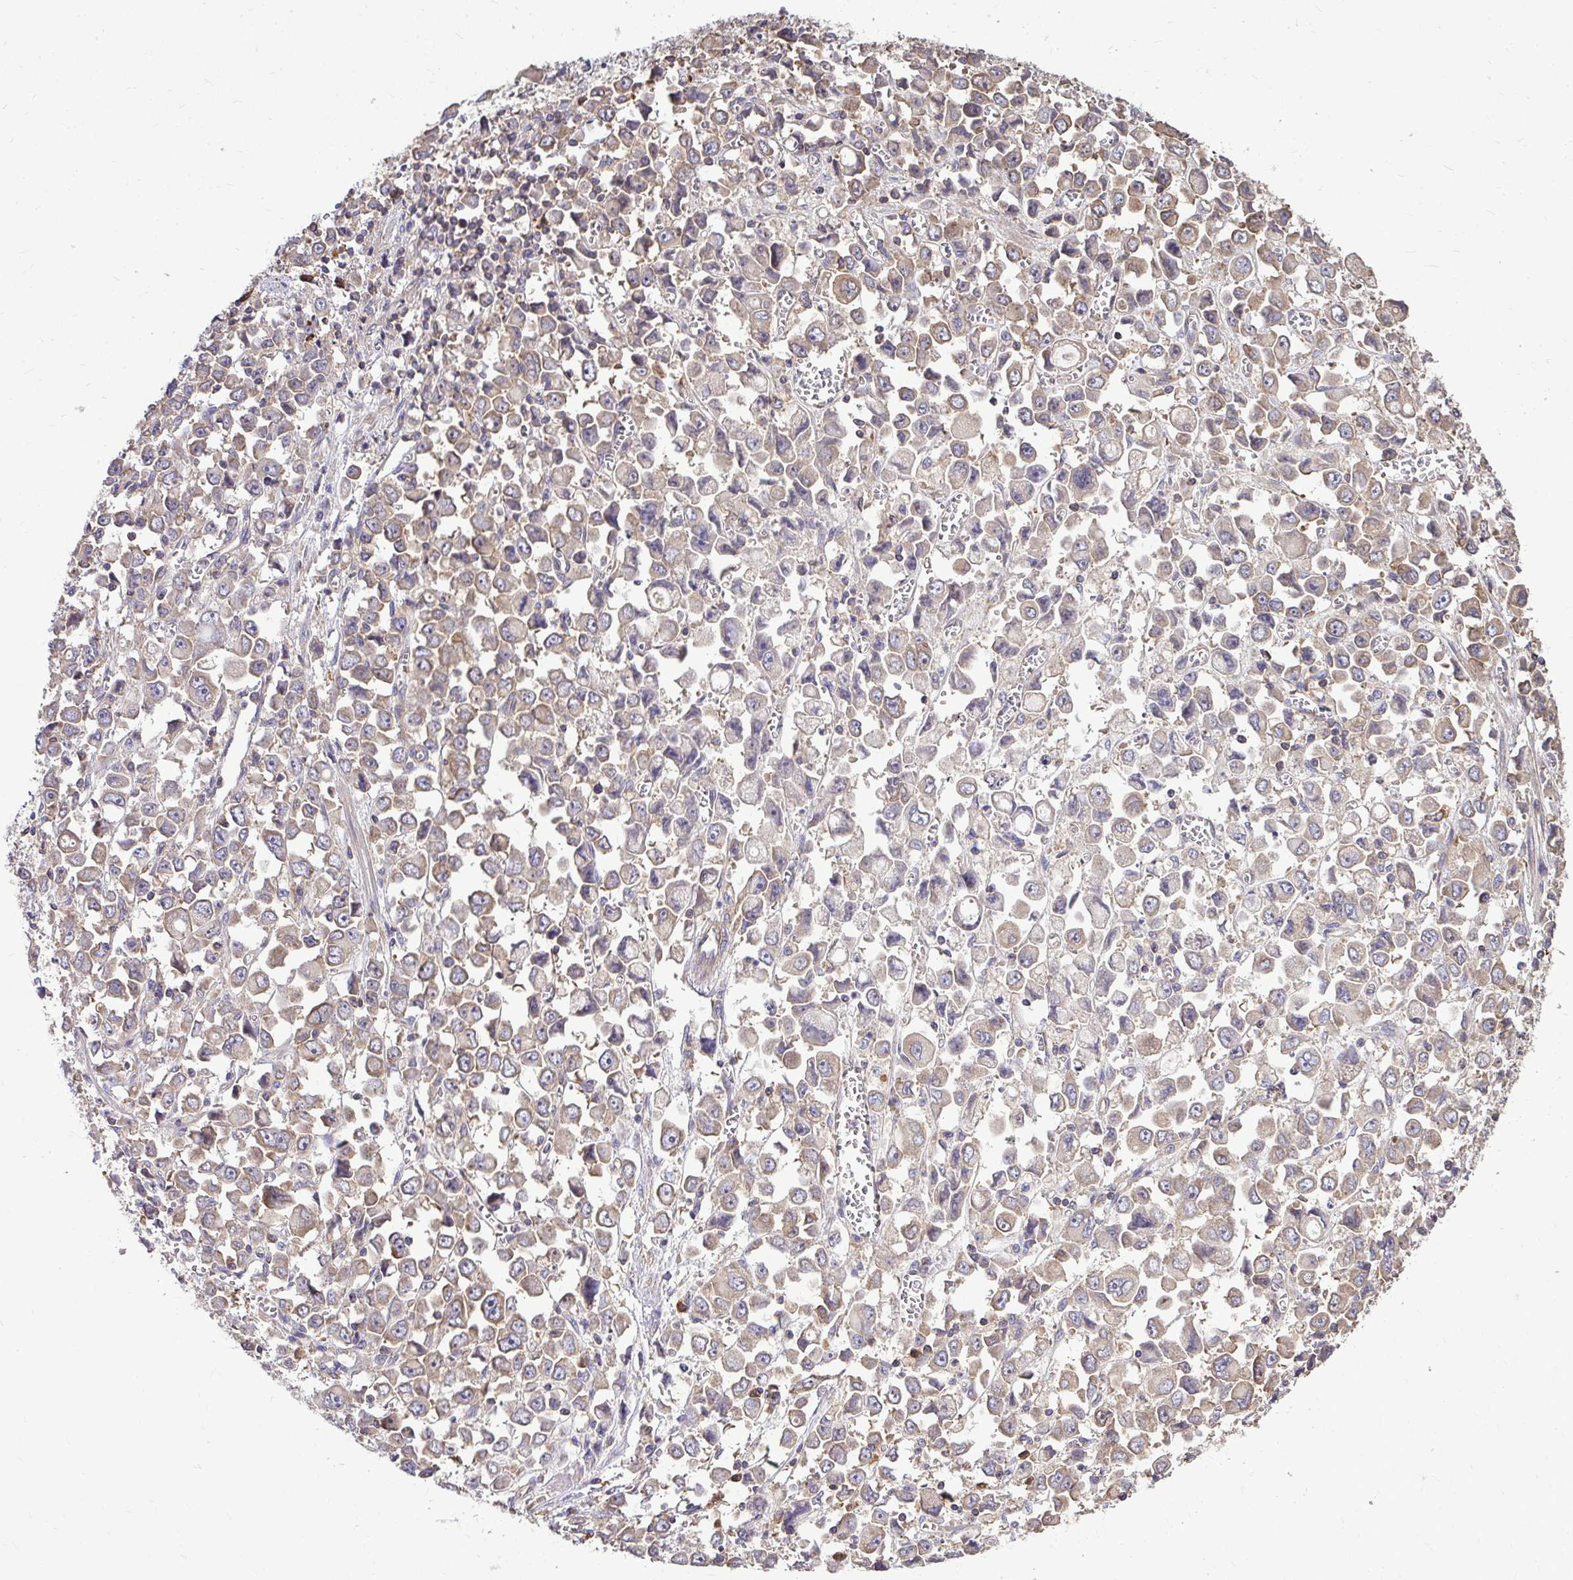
{"staining": {"intensity": "weak", "quantity": "25%-75%", "location": "cytoplasmic/membranous"}, "tissue": "stomach cancer", "cell_type": "Tumor cells", "image_type": "cancer", "snomed": [{"axis": "morphology", "description": "Adenocarcinoma, NOS"}, {"axis": "topography", "description": "Stomach, upper"}], "caption": "A brown stain labels weak cytoplasmic/membranous positivity of a protein in human adenocarcinoma (stomach) tumor cells.", "gene": "FMR1", "patient": {"sex": "male", "age": 70}}